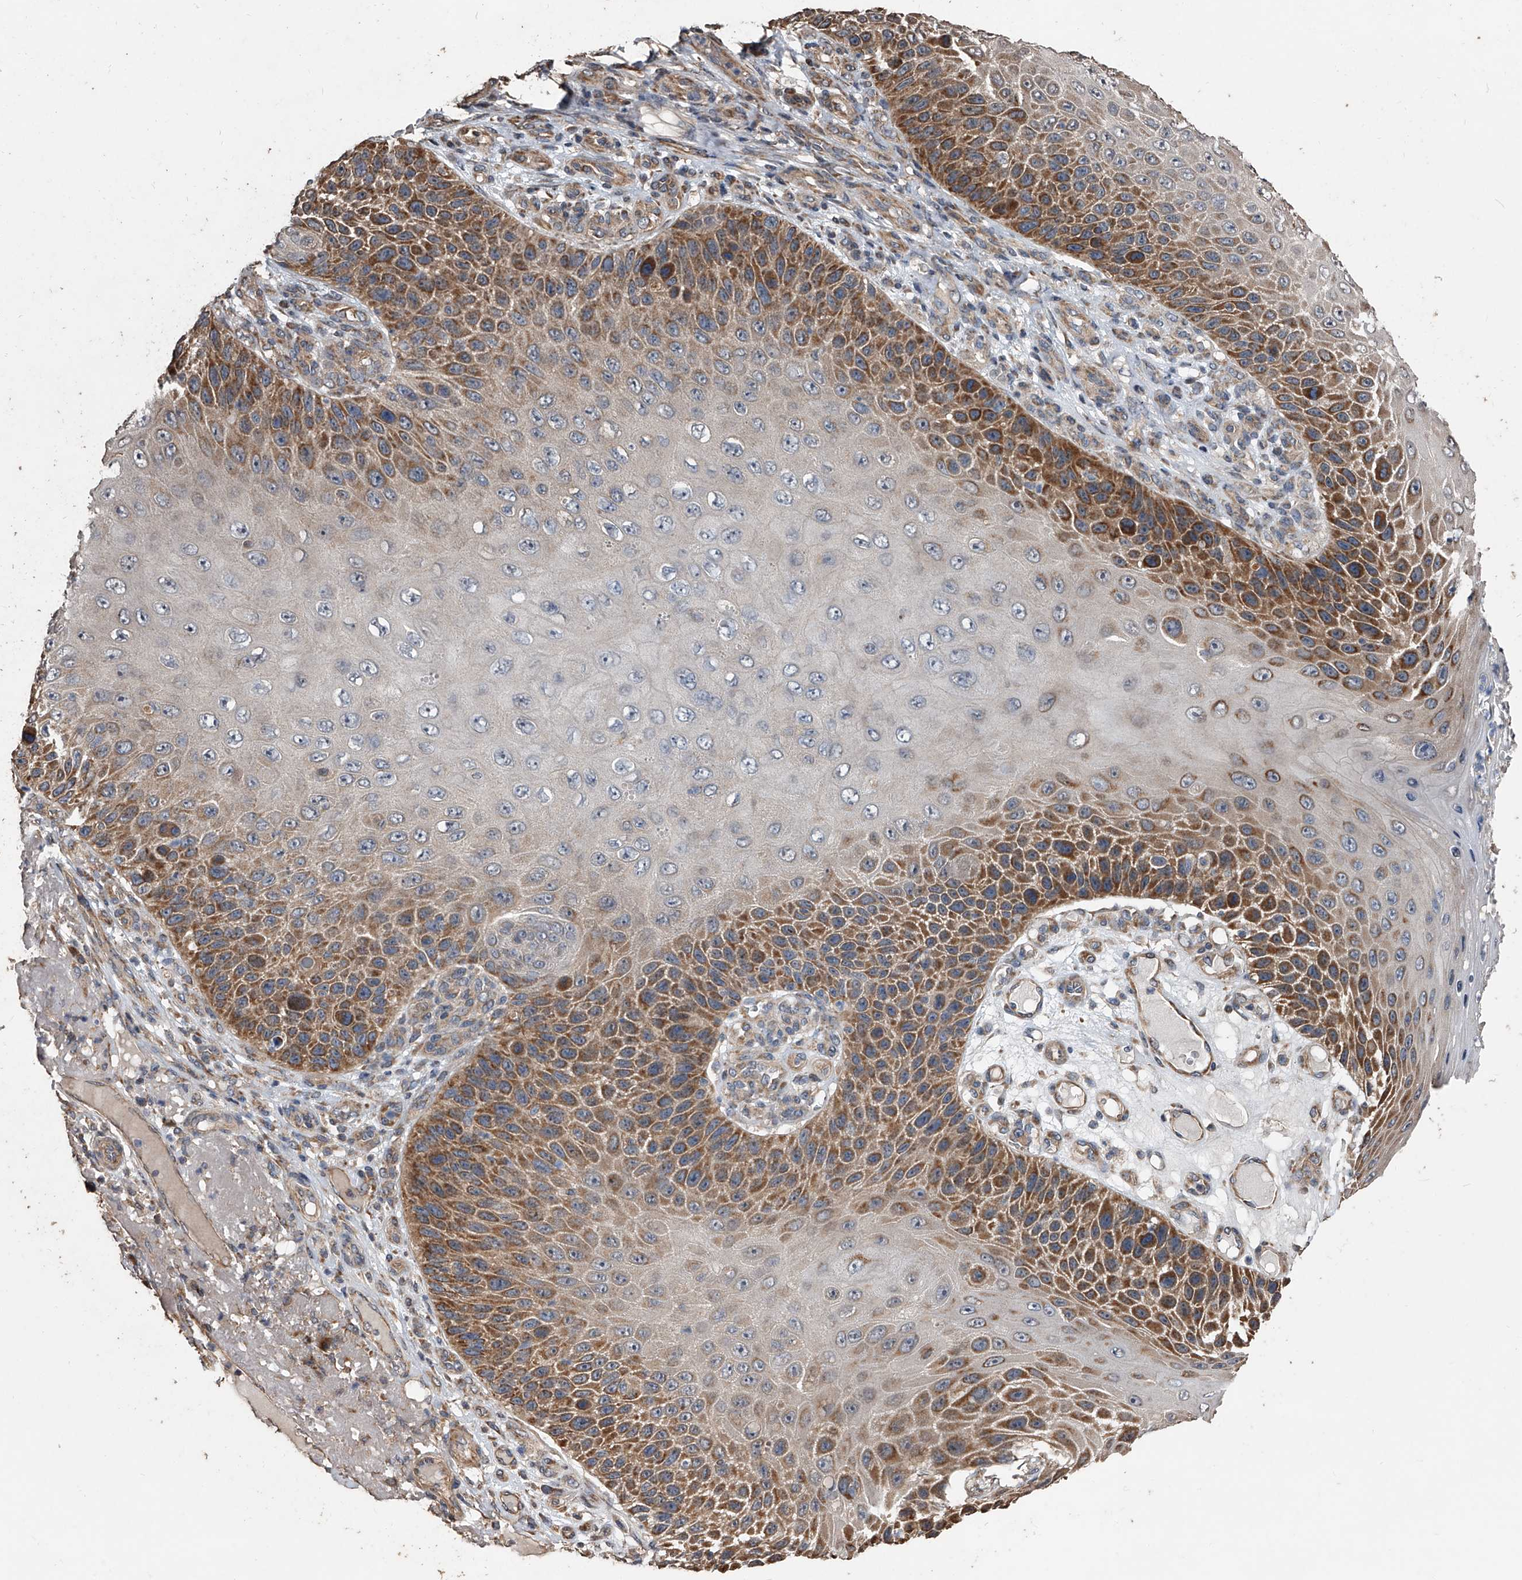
{"staining": {"intensity": "moderate", "quantity": ">75%", "location": "cytoplasmic/membranous"}, "tissue": "skin cancer", "cell_type": "Tumor cells", "image_type": "cancer", "snomed": [{"axis": "morphology", "description": "Squamous cell carcinoma, NOS"}, {"axis": "topography", "description": "Skin"}], "caption": "There is medium levels of moderate cytoplasmic/membranous positivity in tumor cells of squamous cell carcinoma (skin), as demonstrated by immunohistochemical staining (brown color).", "gene": "LTV1", "patient": {"sex": "female", "age": 88}}